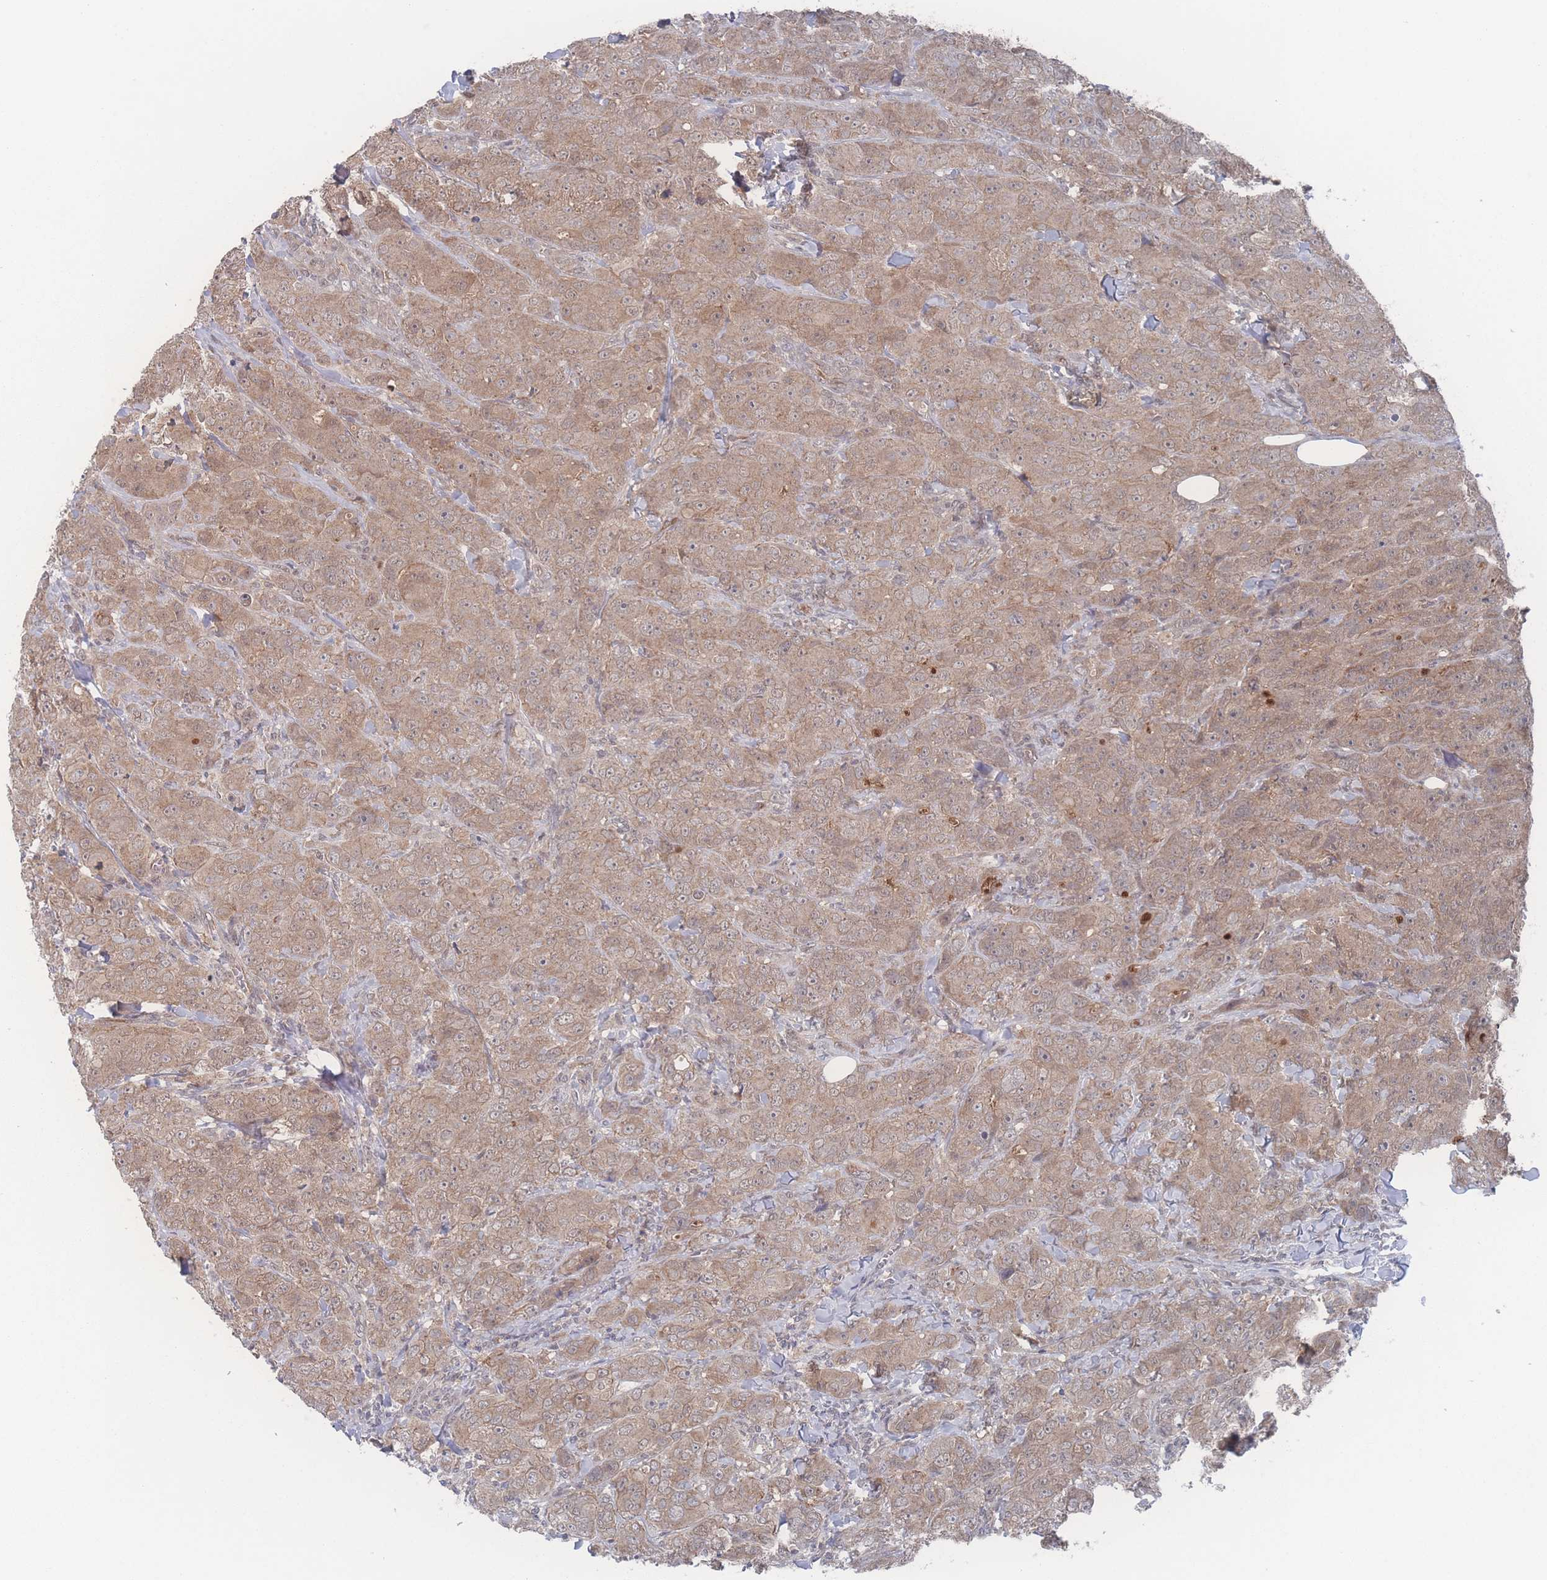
{"staining": {"intensity": "moderate", "quantity": ">75%", "location": "cytoplasmic/membranous"}, "tissue": "breast cancer", "cell_type": "Tumor cells", "image_type": "cancer", "snomed": [{"axis": "morphology", "description": "Duct carcinoma"}, {"axis": "topography", "description": "Breast"}], "caption": "IHC staining of breast cancer, which shows medium levels of moderate cytoplasmic/membranous expression in approximately >75% of tumor cells indicating moderate cytoplasmic/membranous protein expression. The staining was performed using DAB (brown) for protein detection and nuclei were counterstained in hematoxylin (blue).", "gene": "NBEAL1", "patient": {"sex": "female", "age": 43}}